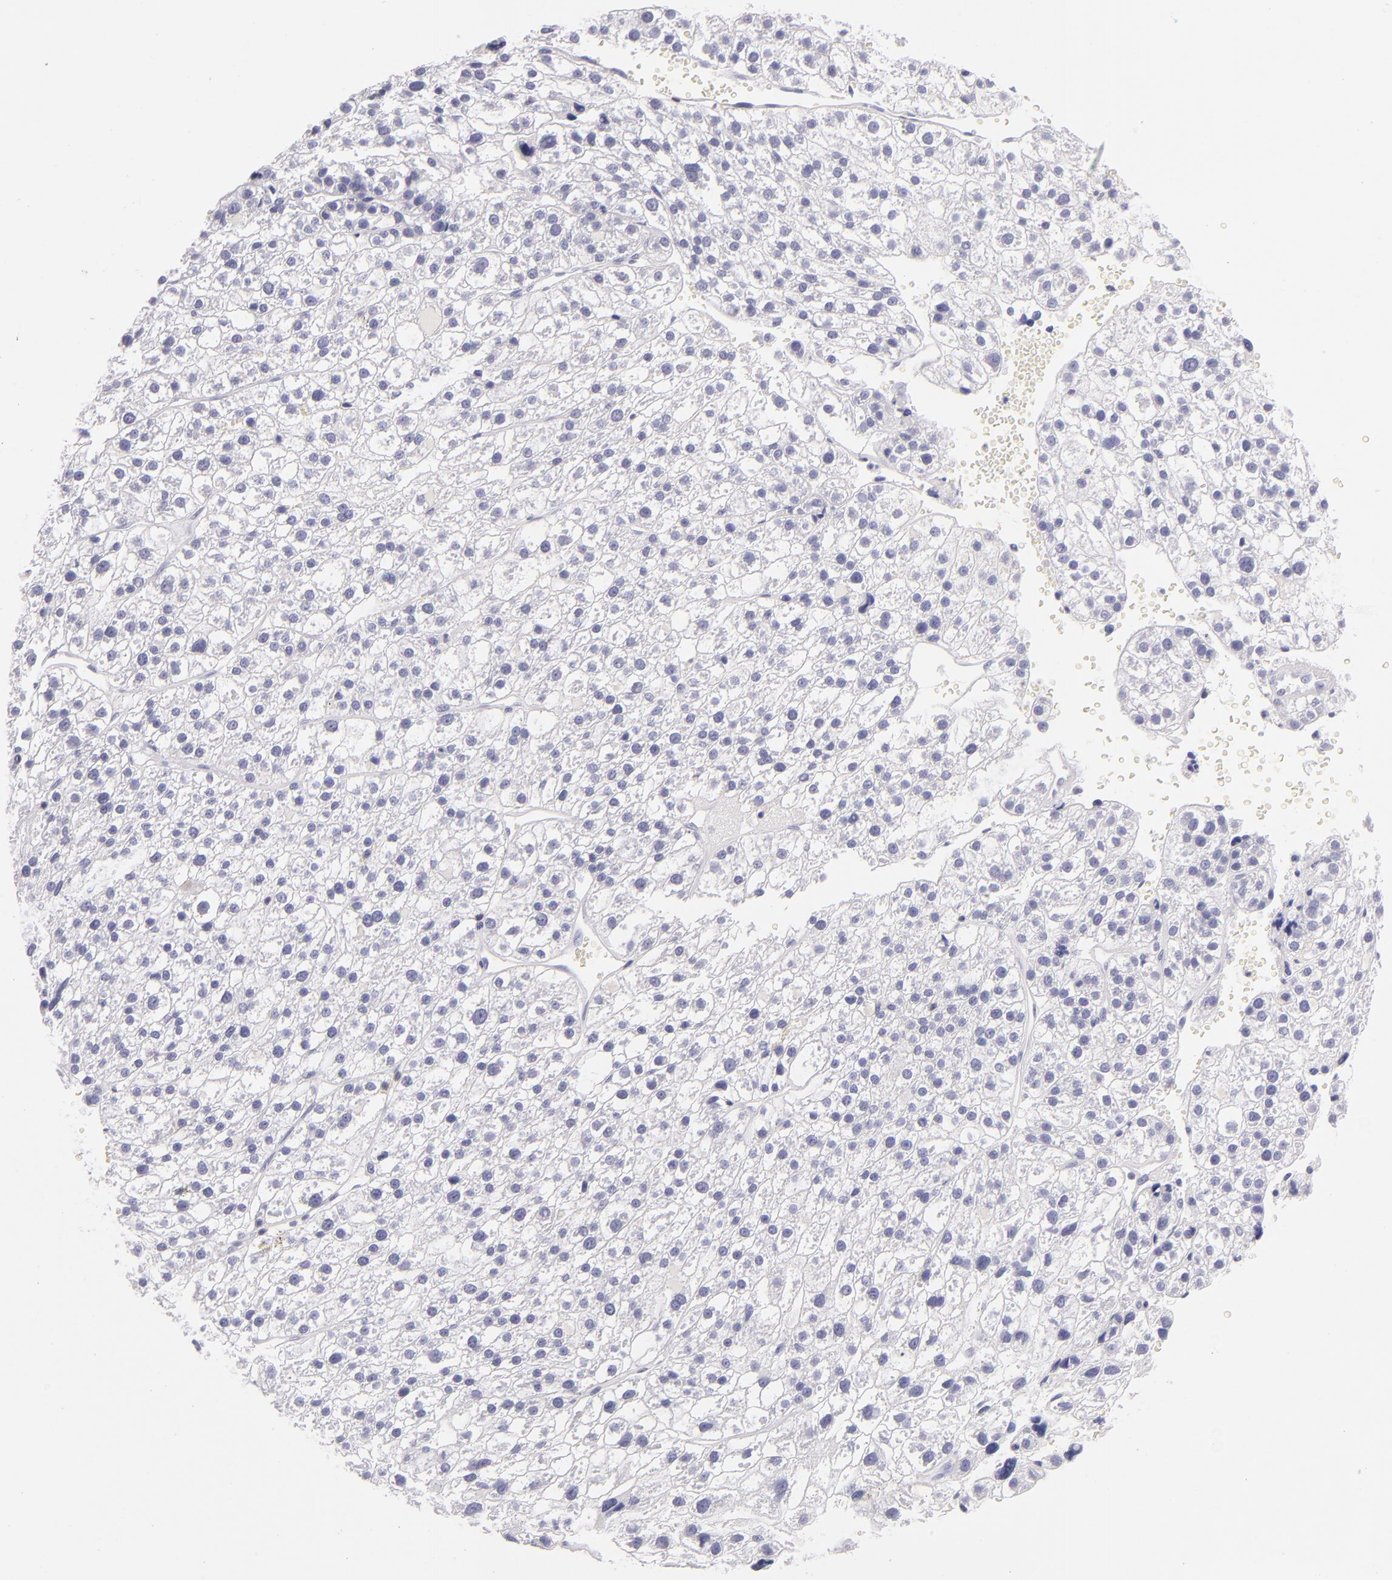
{"staining": {"intensity": "negative", "quantity": "none", "location": "none"}, "tissue": "liver cancer", "cell_type": "Tumor cells", "image_type": "cancer", "snomed": [{"axis": "morphology", "description": "Carcinoma, Hepatocellular, NOS"}, {"axis": "topography", "description": "Liver"}], "caption": "Tumor cells are negative for protein expression in human liver cancer.", "gene": "CD48", "patient": {"sex": "female", "age": 85}}